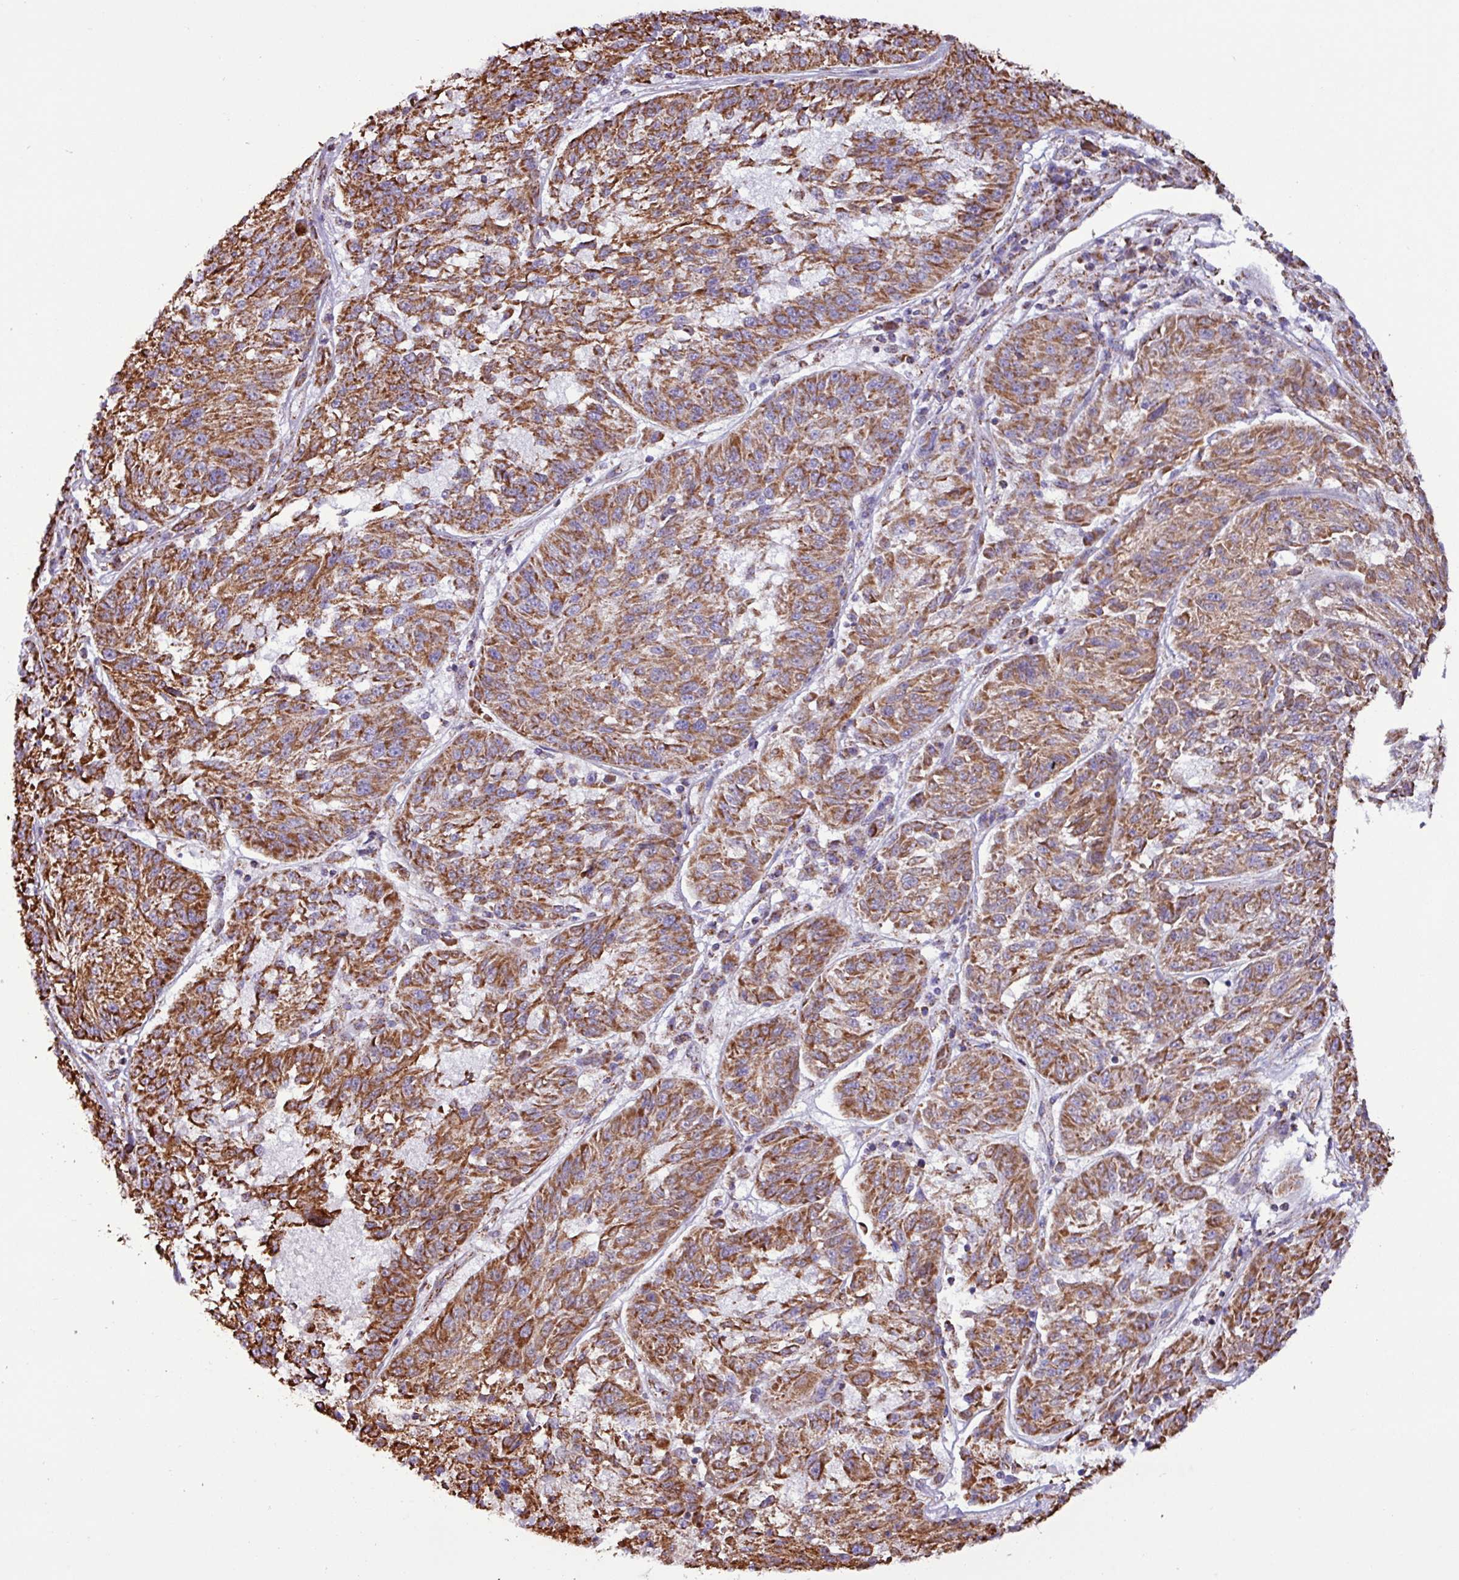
{"staining": {"intensity": "moderate", "quantity": ">75%", "location": "cytoplasmic/membranous"}, "tissue": "melanoma", "cell_type": "Tumor cells", "image_type": "cancer", "snomed": [{"axis": "morphology", "description": "Malignant melanoma, NOS"}, {"axis": "topography", "description": "Skin"}], "caption": "This image reveals immunohistochemistry (IHC) staining of human melanoma, with medium moderate cytoplasmic/membranous staining in approximately >75% of tumor cells.", "gene": "RTL3", "patient": {"sex": "male", "age": 53}}